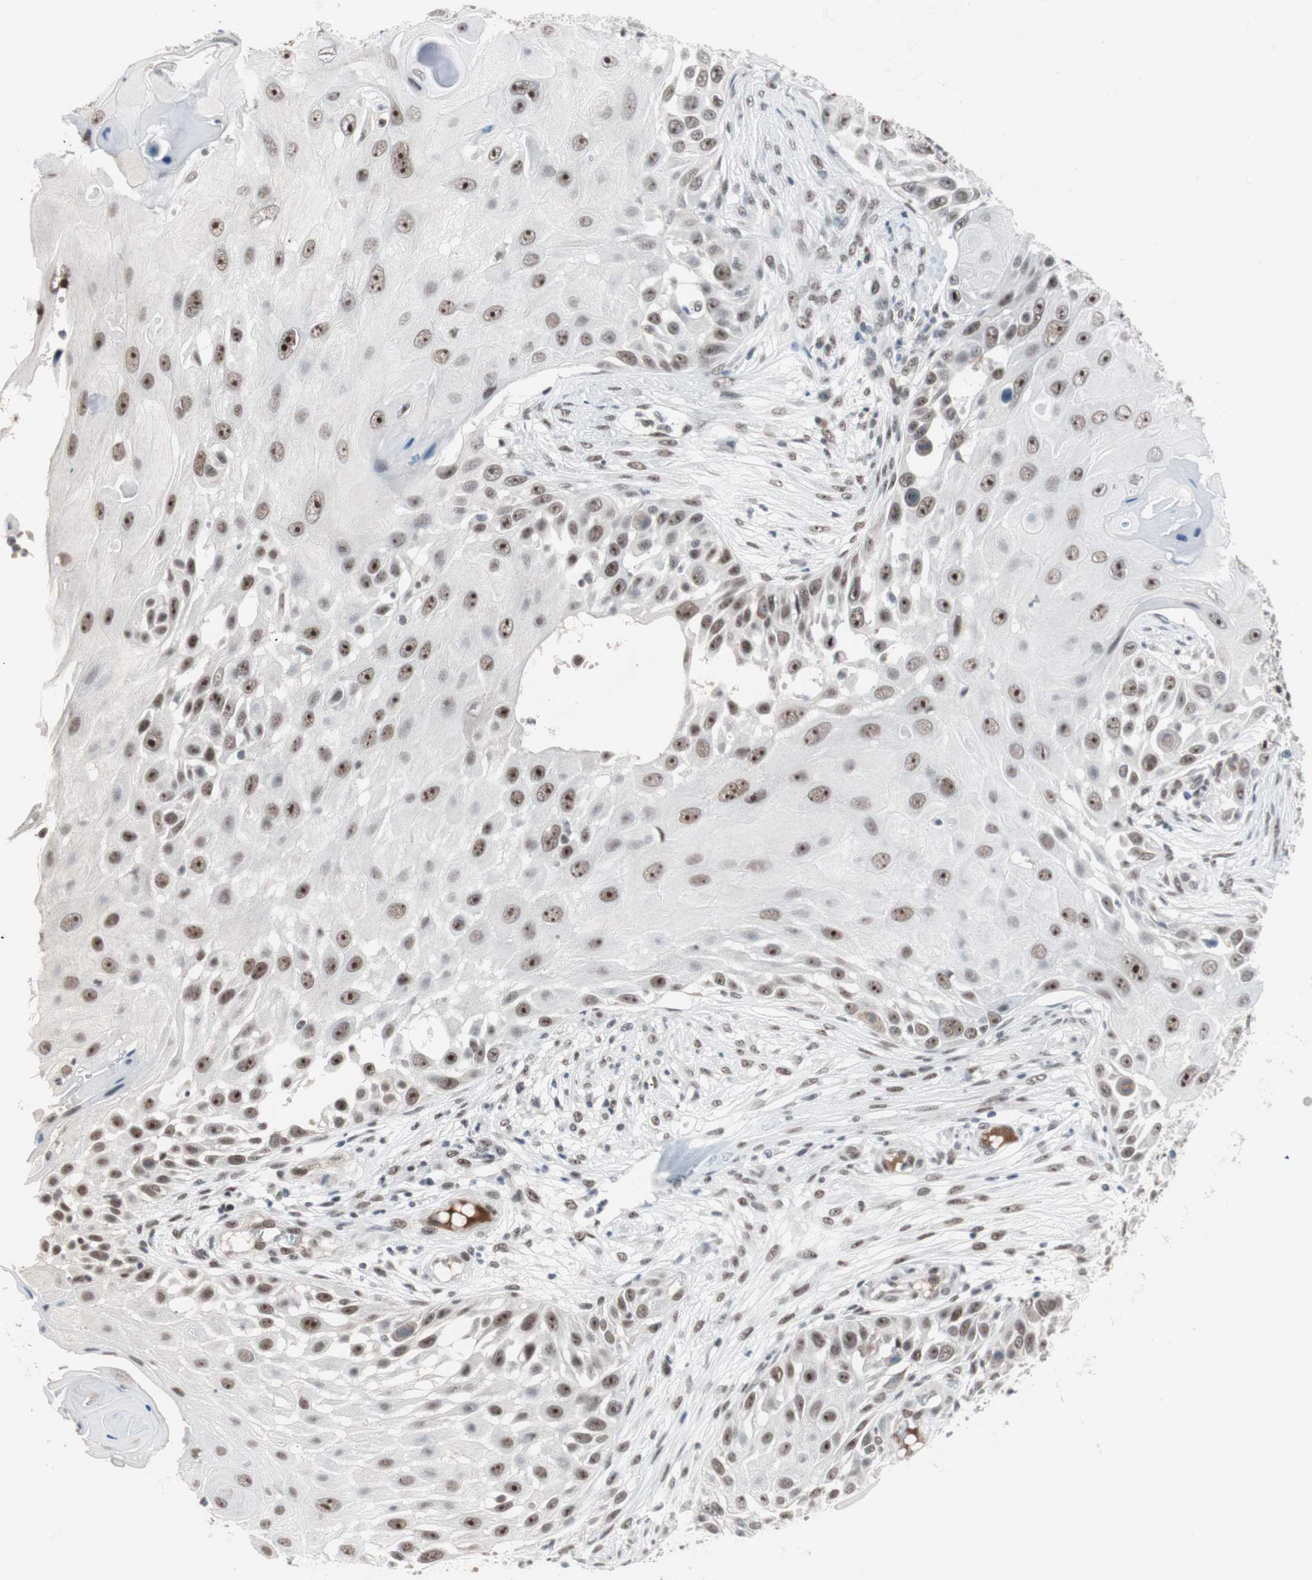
{"staining": {"intensity": "moderate", "quantity": "25%-75%", "location": "nuclear"}, "tissue": "skin cancer", "cell_type": "Tumor cells", "image_type": "cancer", "snomed": [{"axis": "morphology", "description": "Squamous cell carcinoma, NOS"}, {"axis": "topography", "description": "Skin"}], "caption": "This is a histology image of immunohistochemistry staining of squamous cell carcinoma (skin), which shows moderate staining in the nuclear of tumor cells.", "gene": "LIG3", "patient": {"sex": "female", "age": 44}}